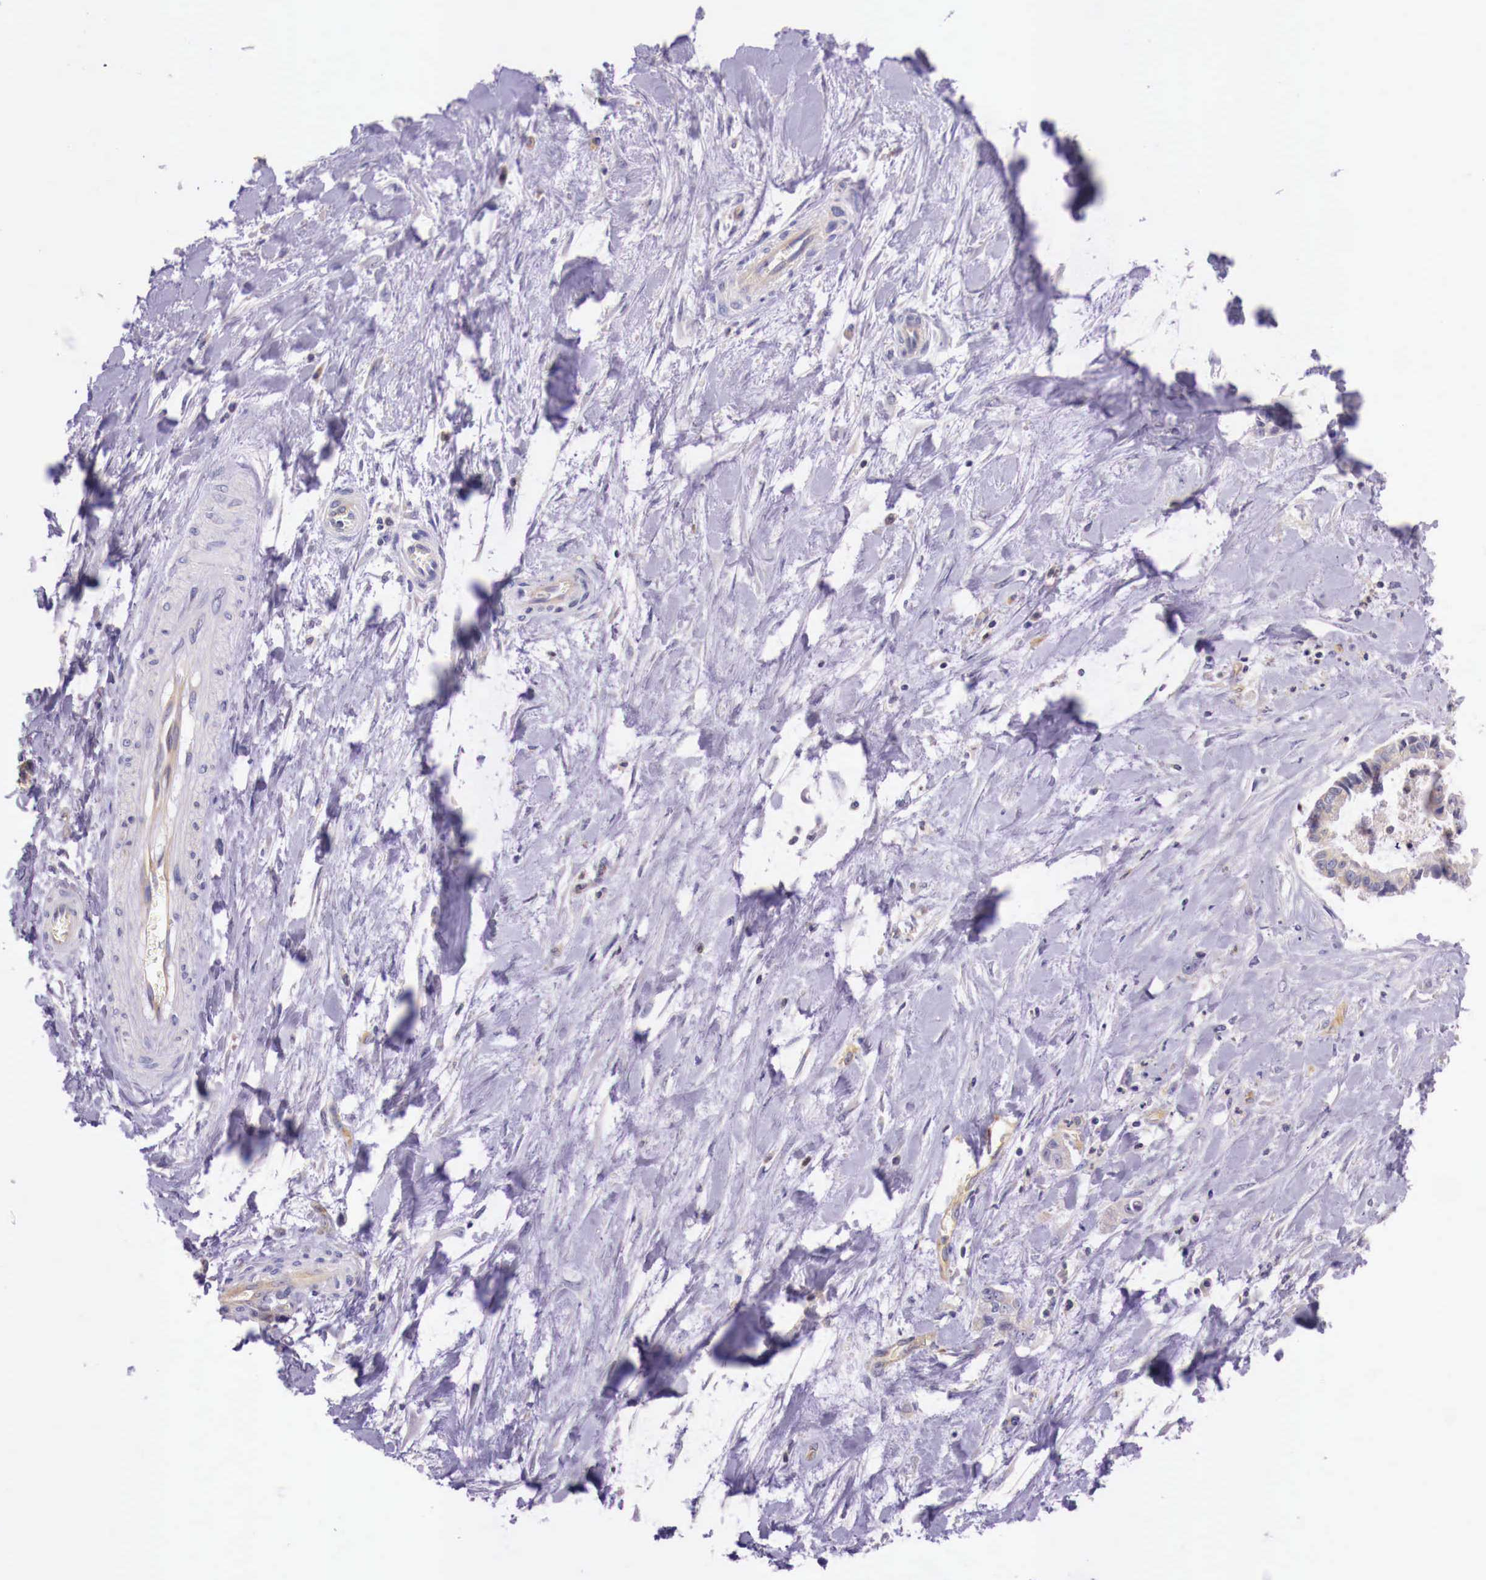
{"staining": {"intensity": "negative", "quantity": "none", "location": "none"}, "tissue": "liver cancer", "cell_type": "Tumor cells", "image_type": "cancer", "snomed": [{"axis": "morphology", "description": "Cholangiocarcinoma"}, {"axis": "topography", "description": "Liver"}], "caption": "A histopathology image of liver cancer (cholangiocarcinoma) stained for a protein reveals no brown staining in tumor cells.", "gene": "GRIPAP1", "patient": {"sex": "male", "age": 57}}